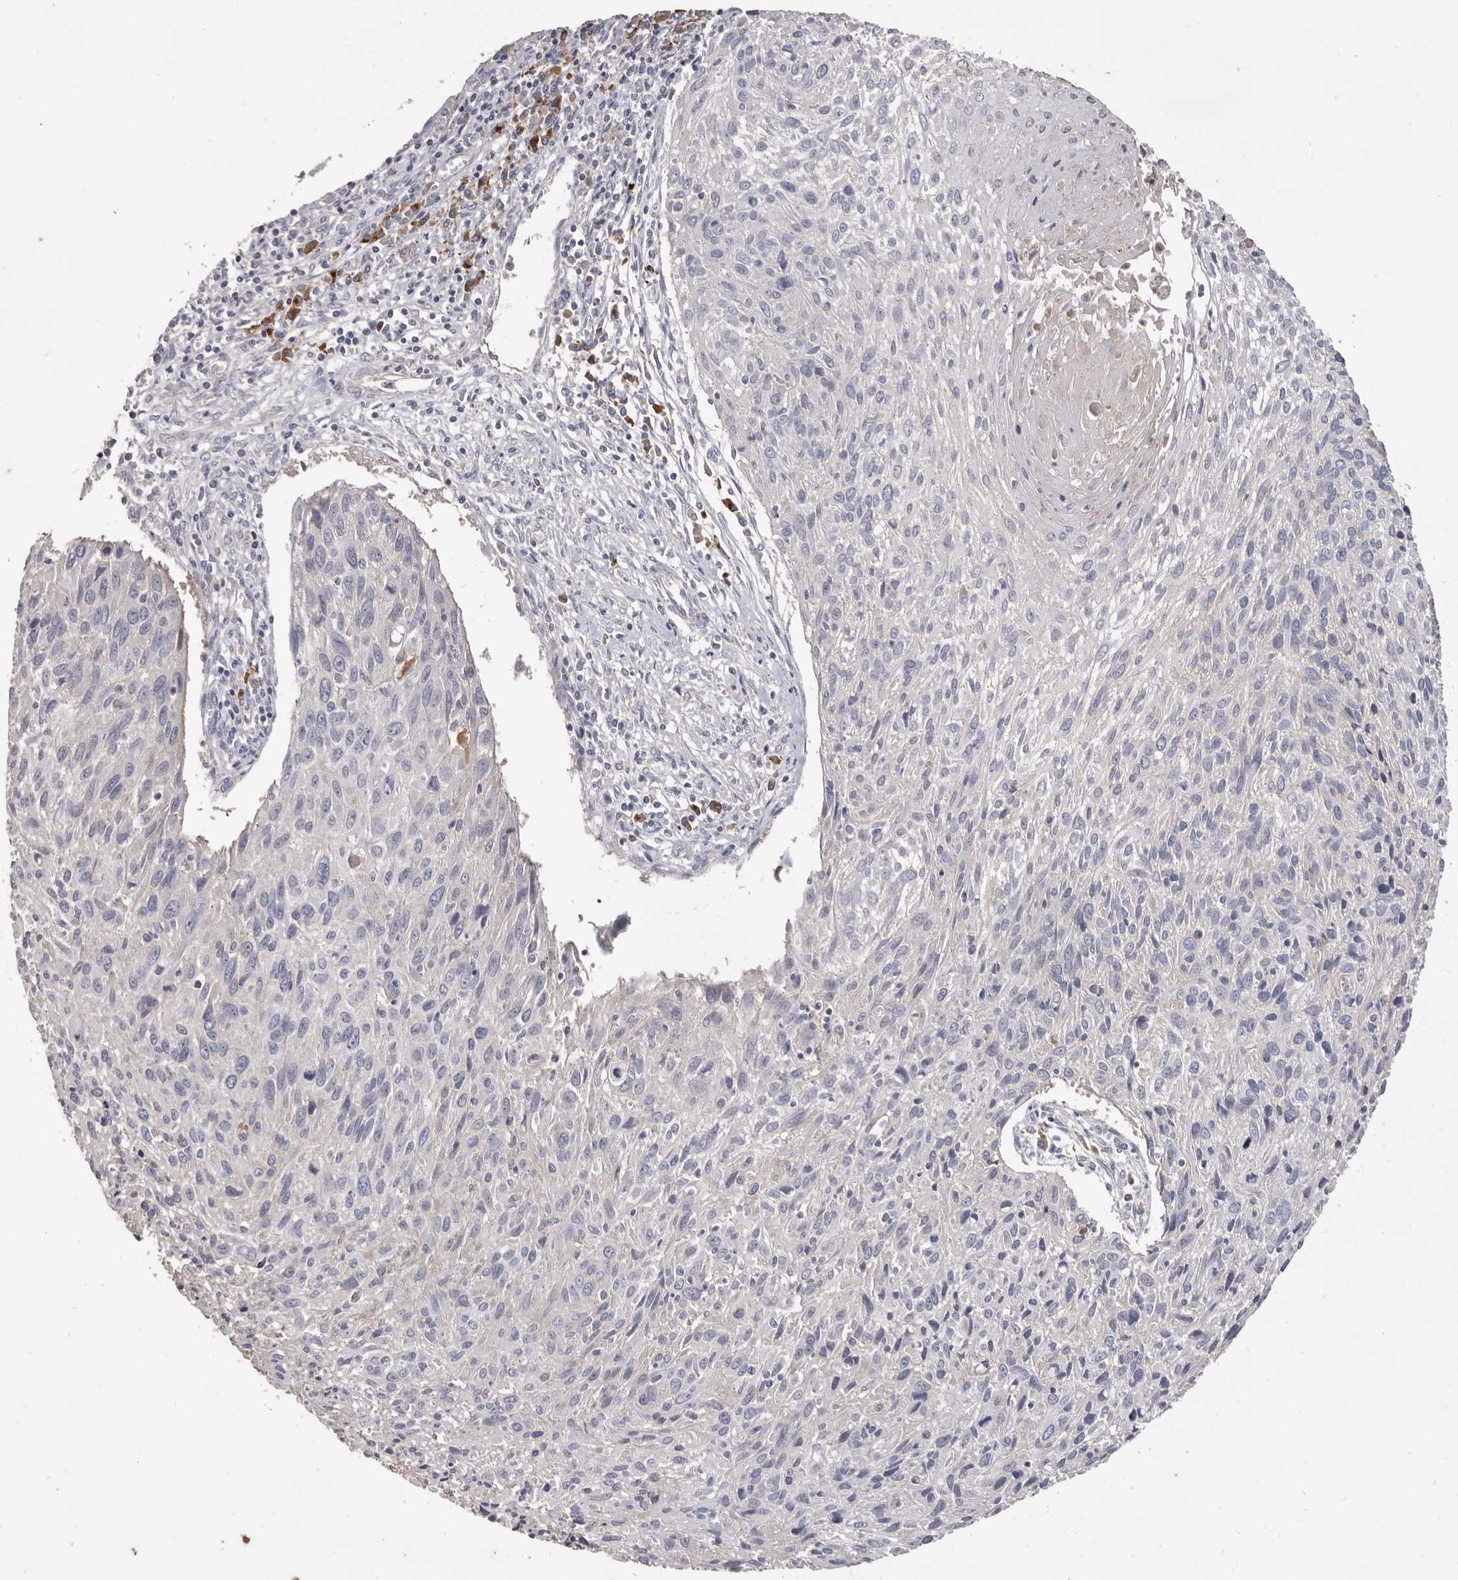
{"staining": {"intensity": "moderate", "quantity": "<25%", "location": "cytoplasmic/membranous"}, "tissue": "cervical cancer", "cell_type": "Tumor cells", "image_type": "cancer", "snomed": [{"axis": "morphology", "description": "Squamous cell carcinoma, NOS"}, {"axis": "topography", "description": "Cervix"}], "caption": "This photomicrograph displays squamous cell carcinoma (cervical) stained with immunohistochemistry (IHC) to label a protein in brown. The cytoplasmic/membranous of tumor cells show moderate positivity for the protein. Nuclei are counter-stained blue.", "gene": "HCAR2", "patient": {"sex": "female", "age": 51}}